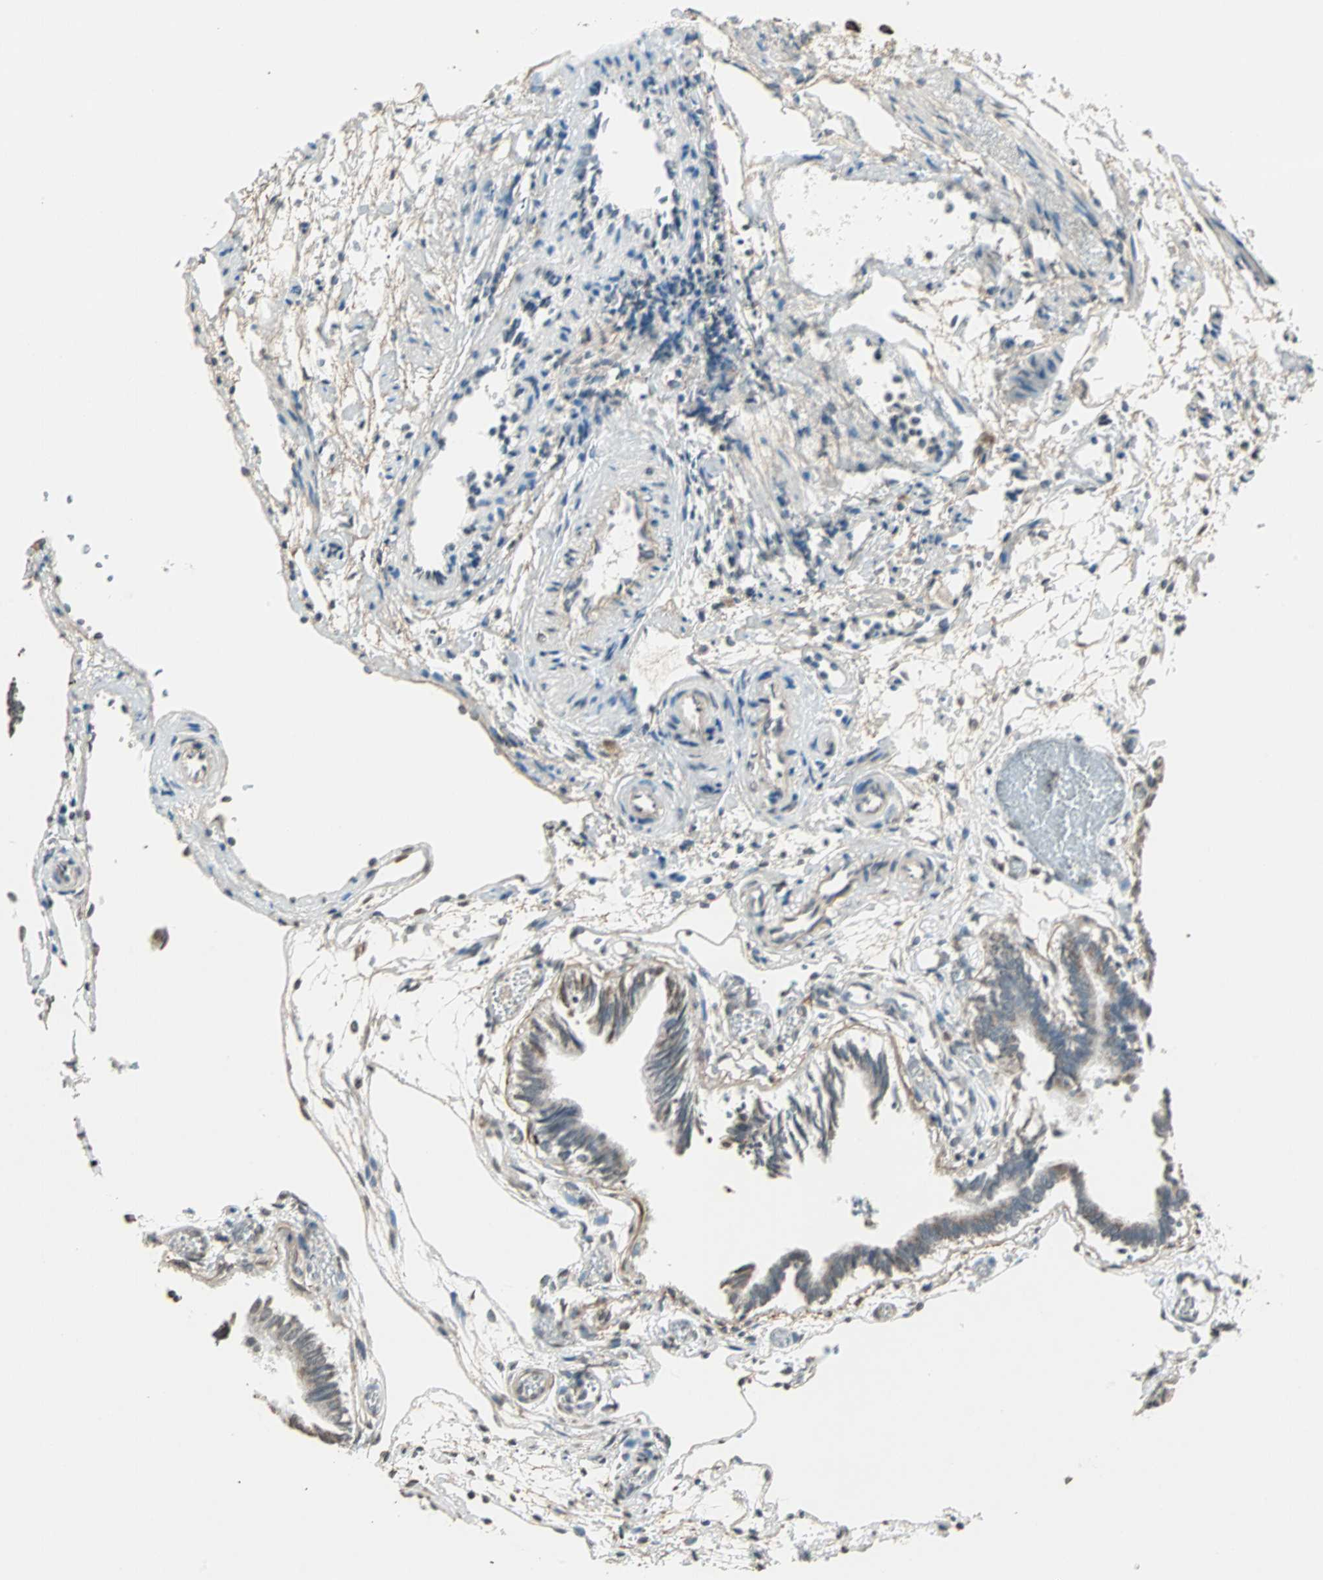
{"staining": {"intensity": "moderate", "quantity": "25%-75%", "location": "cytoplasmic/membranous"}, "tissue": "fallopian tube", "cell_type": "Glandular cells", "image_type": "normal", "snomed": [{"axis": "morphology", "description": "Normal tissue, NOS"}, {"axis": "topography", "description": "Fallopian tube"}], "caption": "A brown stain labels moderate cytoplasmic/membranous expression of a protein in glandular cells of benign human fallopian tube.", "gene": "PRELID1", "patient": {"sex": "female", "age": 29}}